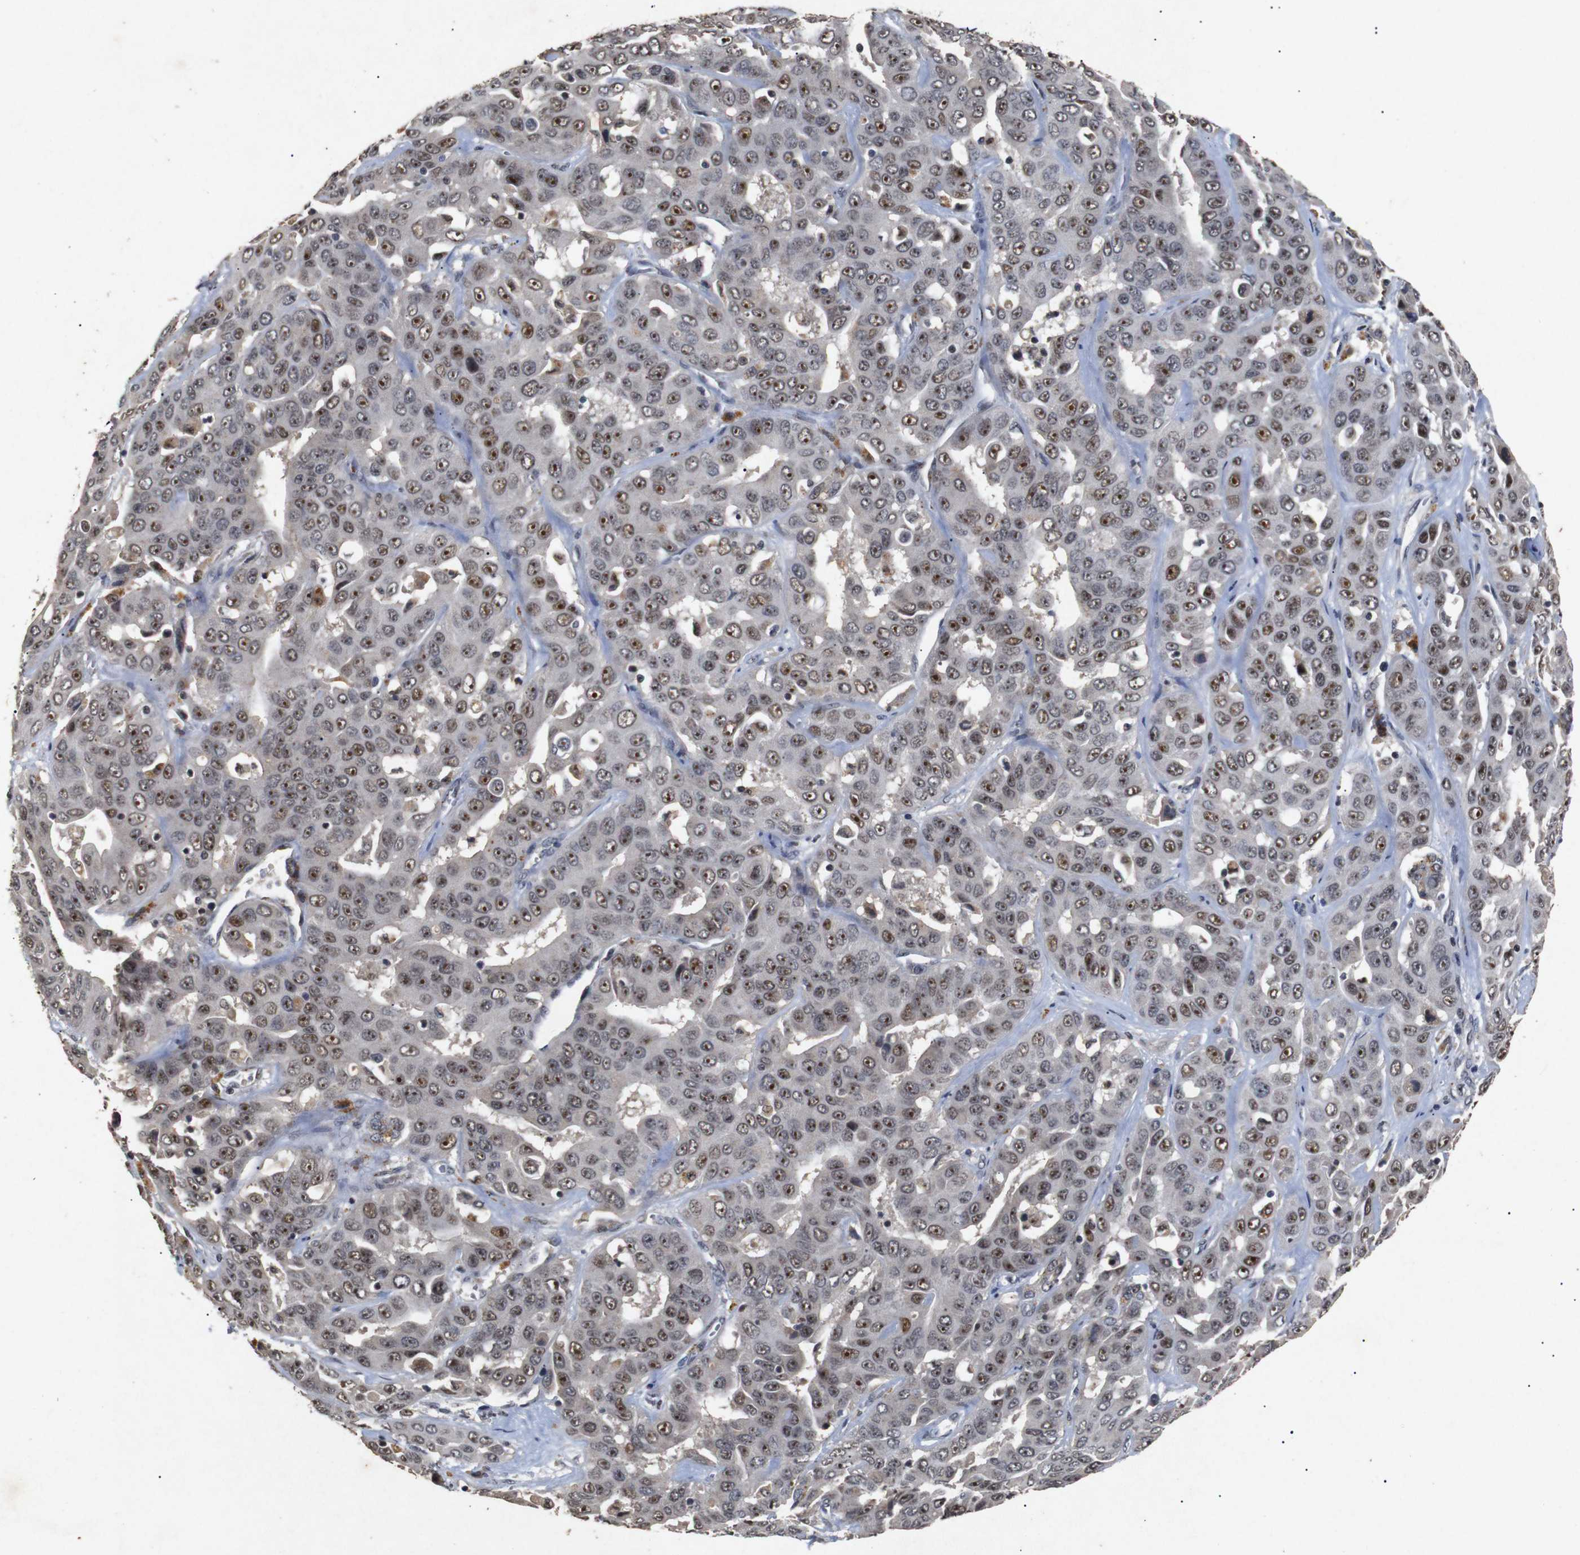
{"staining": {"intensity": "strong", "quantity": ">75%", "location": "nuclear"}, "tissue": "liver cancer", "cell_type": "Tumor cells", "image_type": "cancer", "snomed": [{"axis": "morphology", "description": "Cholangiocarcinoma"}, {"axis": "topography", "description": "Liver"}], "caption": "Protein analysis of liver cholangiocarcinoma tissue shows strong nuclear positivity in about >75% of tumor cells. Using DAB (3,3'-diaminobenzidine) (brown) and hematoxylin (blue) stains, captured at high magnification using brightfield microscopy.", "gene": "PARN", "patient": {"sex": "female", "age": 52}}